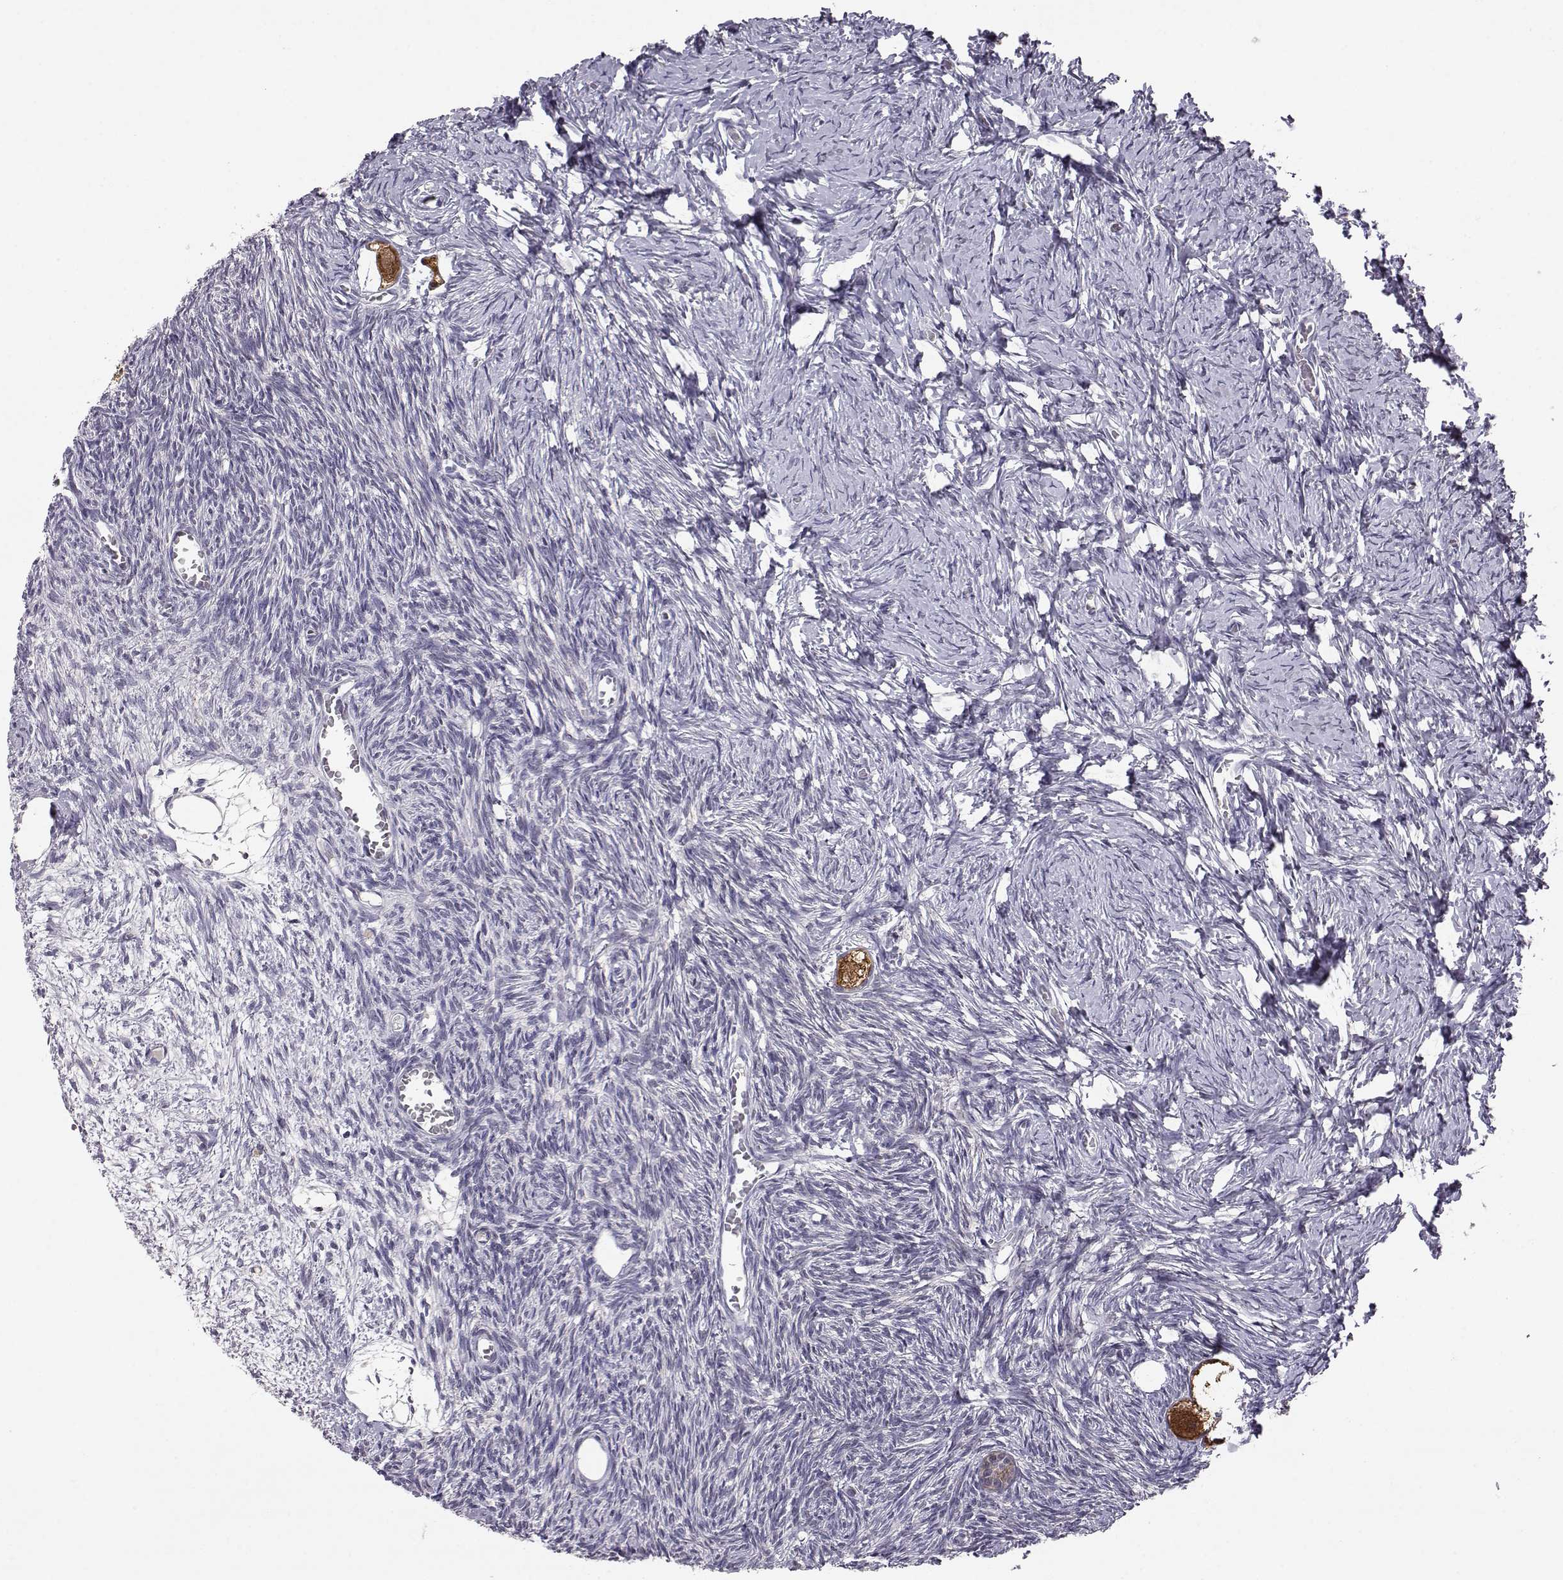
{"staining": {"intensity": "strong", "quantity": "<25%", "location": "cytoplasmic/membranous"}, "tissue": "ovary", "cell_type": "Follicle cells", "image_type": "normal", "snomed": [{"axis": "morphology", "description": "Normal tissue, NOS"}, {"axis": "topography", "description": "Ovary"}], "caption": "The image displays staining of normal ovary, revealing strong cytoplasmic/membranous protein staining (brown color) within follicle cells.", "gene": "AKR1B1", "patient": {"sex": "female", "age": 27}}